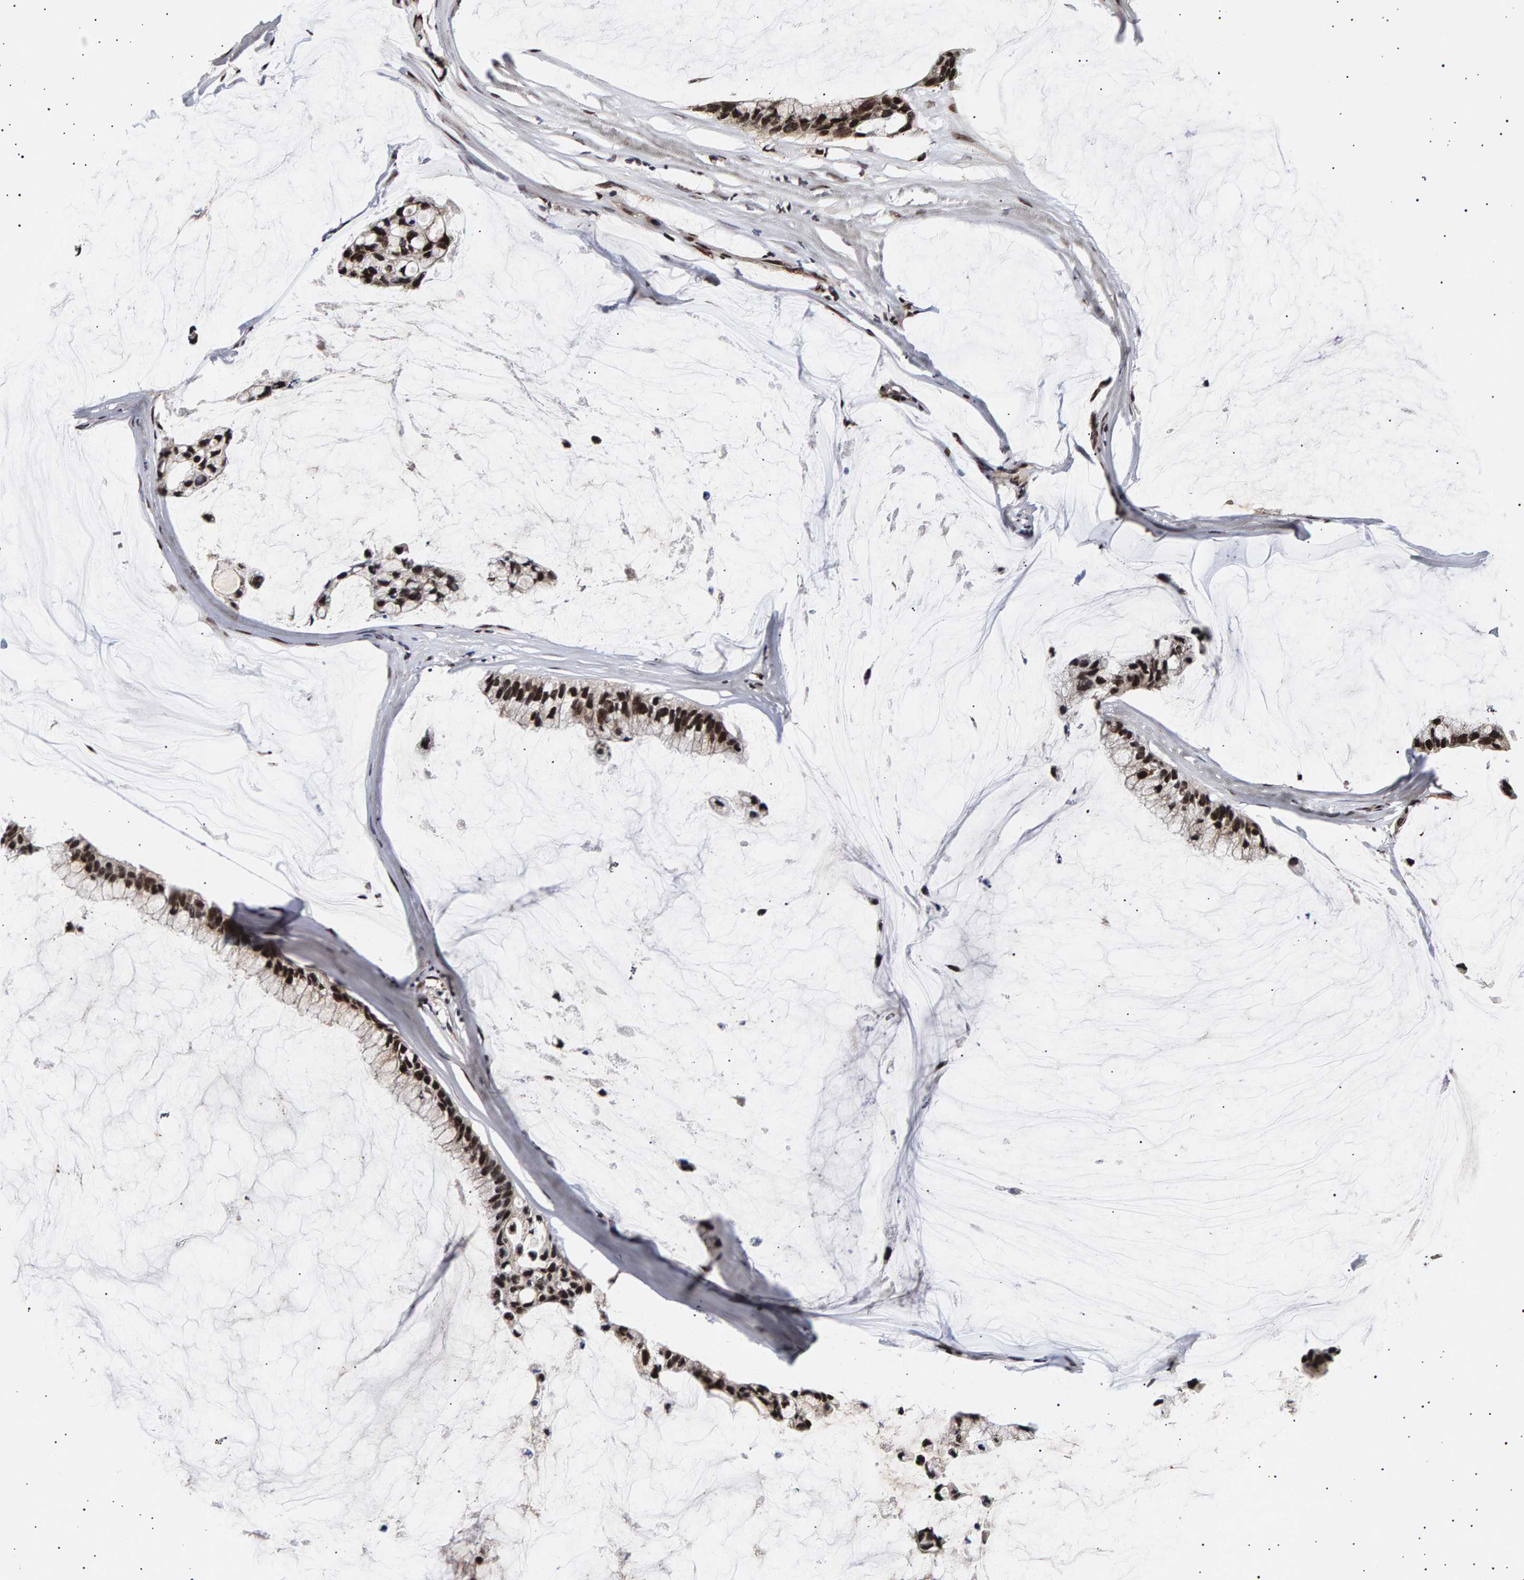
{"staining": {"intensity": "strong", "quantity": ">75%", "location": "nuclear"}, "tissue": "ovarian cancer", "cell_type": "Tumor cells", "image_type": "cancer", "snomed": [{"axis": "morphology", "description": "Cystadenocarcinoma, mucinous, NOS"}, {"axis": "topography", "description": "Ovary"}], "caption": "A brown stain labels strong nuclear positivity of a protein in ovarian cancer tumor cells.", "gene": "ANKRD40", "patient": {"sex": "female", "age": 39}}